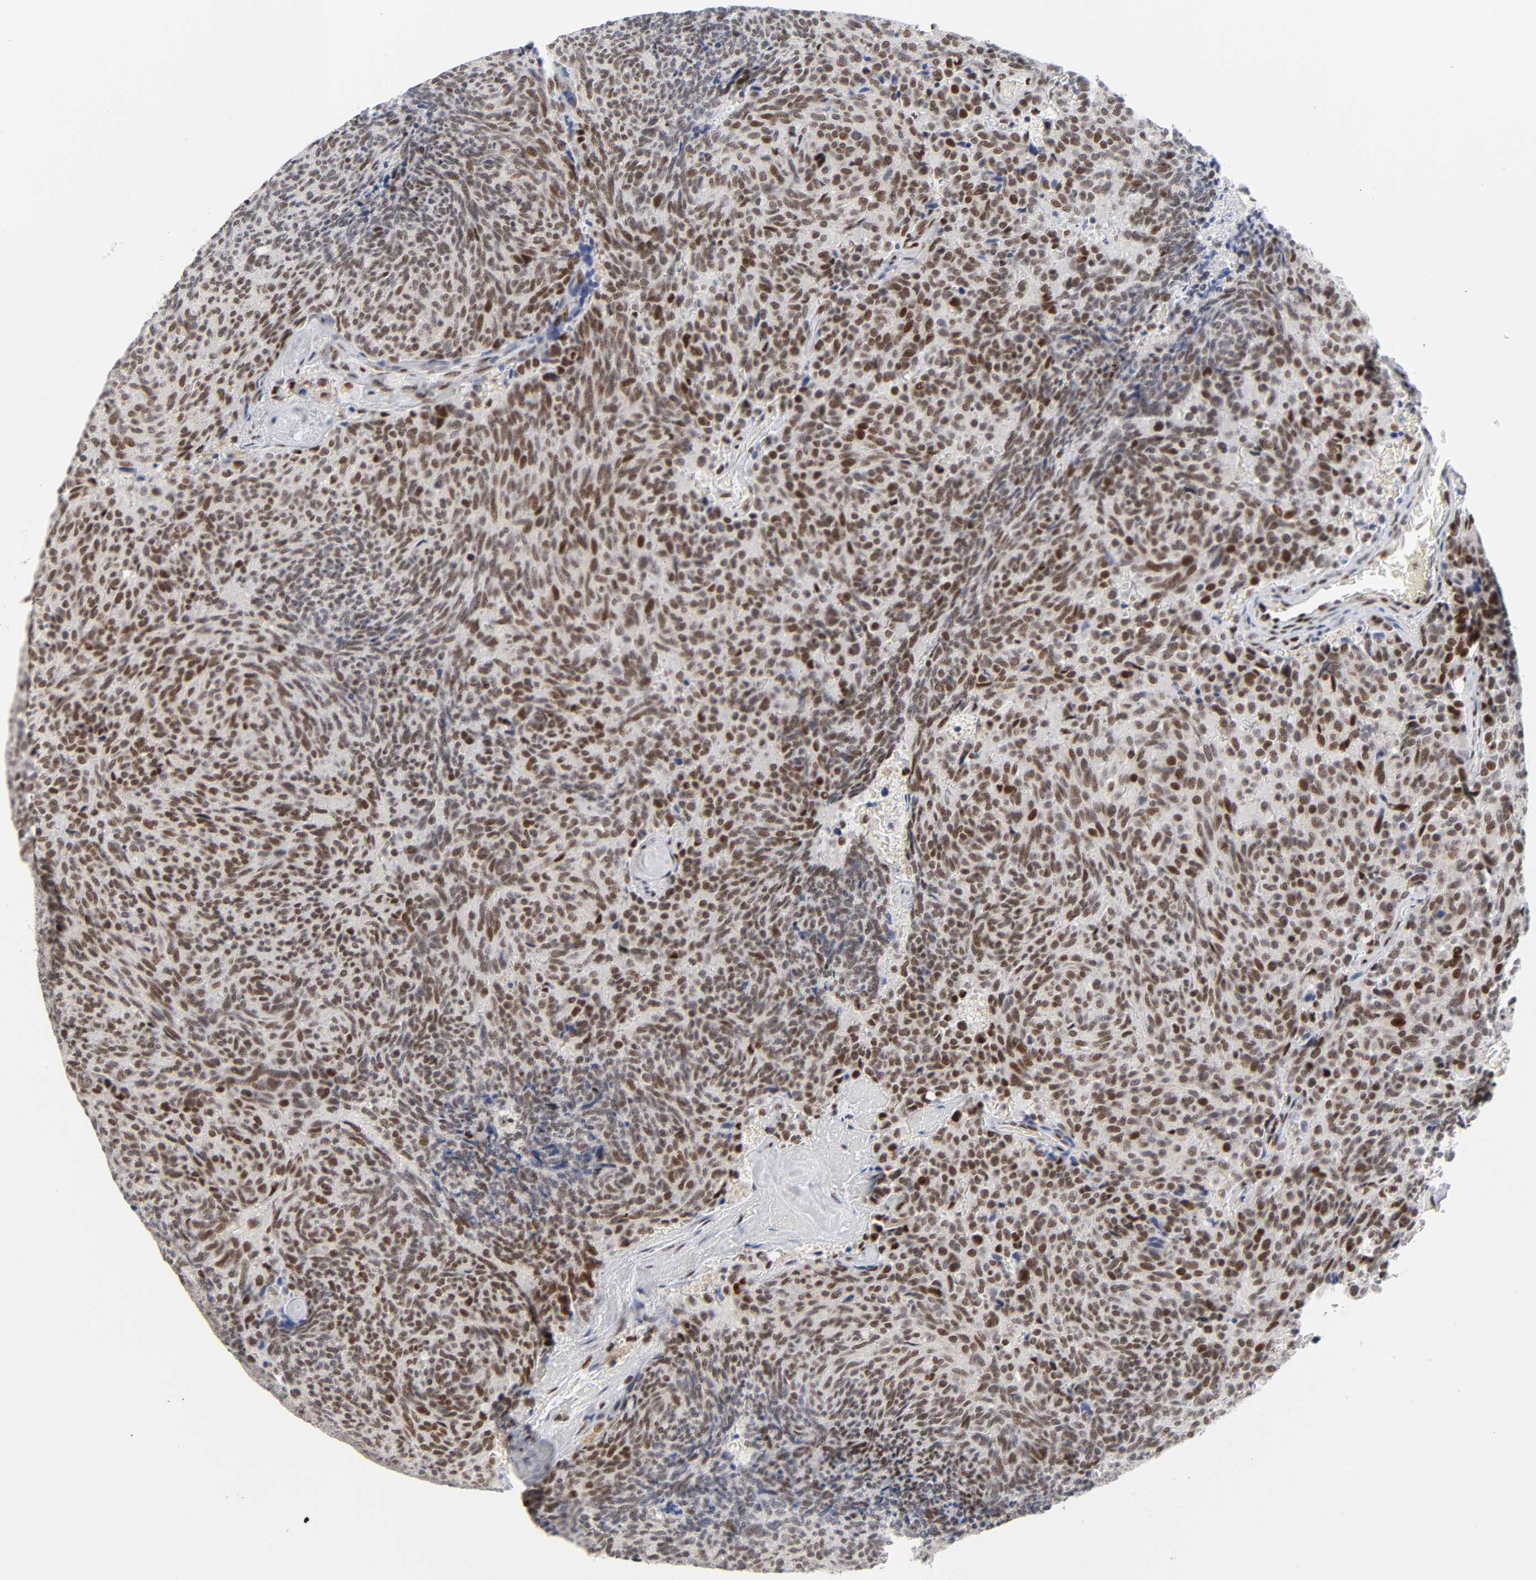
{"staining": {"intensity": "strong", "quantity": ">75%", "location": "nuclear"}, "tissue": "carcinoid", "cell_type": "Tumor cells", "image_type": "cancer", "snomed": [{"axis": "morphology", "description": "Carcinoid, malignant, NOS"}, {"axis": "topography", "description": "Pancreas"}], "caption": "Immunohistochemical staining of human carcinoid reveals high levels of strong nuclear expression in about >75% of tumor cells. Immunohistochemistry (ihc) stains the protein of interest in brown and the nuclei are stained blue.", "gene": "CREBBP", "patient": {"sex": "female", "age": 54}}